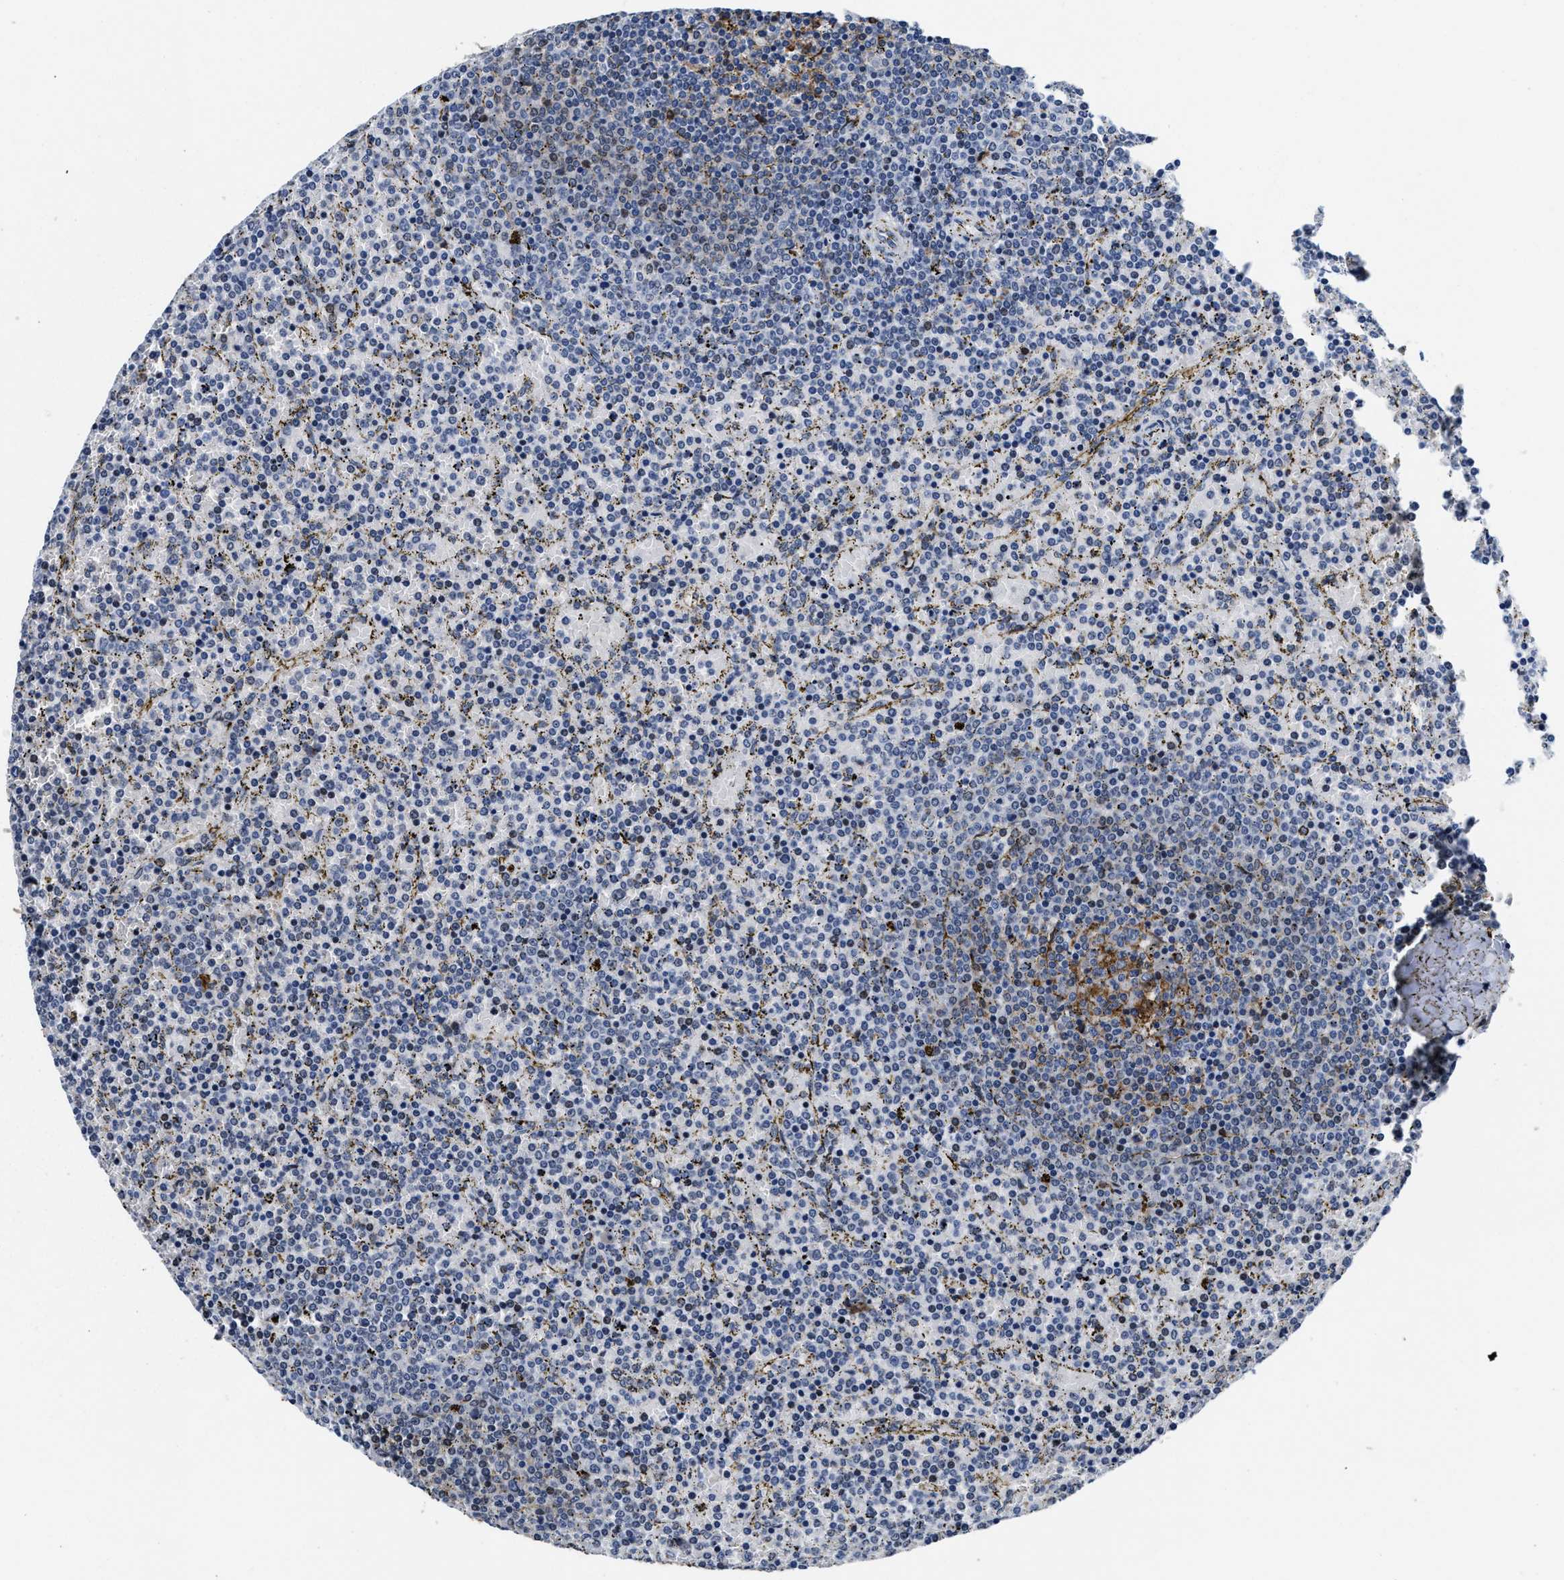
{"staining": {"intensity": "negative", "quantity": "none", "location": "none"}, "tissue": "lymphoma", "cell_type": "Tumor cells", "image_type": "cancer", "snomed": [{"axis": "morphology", "description": "Malignant lymphoma, non-Hodgkin's type, Low grade"}, {"axis": "topography", "description": "Spleen"}], "caption": "Immunohistochemistry (IHC) micrograph of neoplastic tissue: lymphoma stained with DAB demonstrates no significant protein positivity in tumor cells. (Immunohistochemistry (IHC), brightfield microscopy, high magnification).", "gene": "MARCKSL1", "patient": {"sex": "female", "age": 77}}